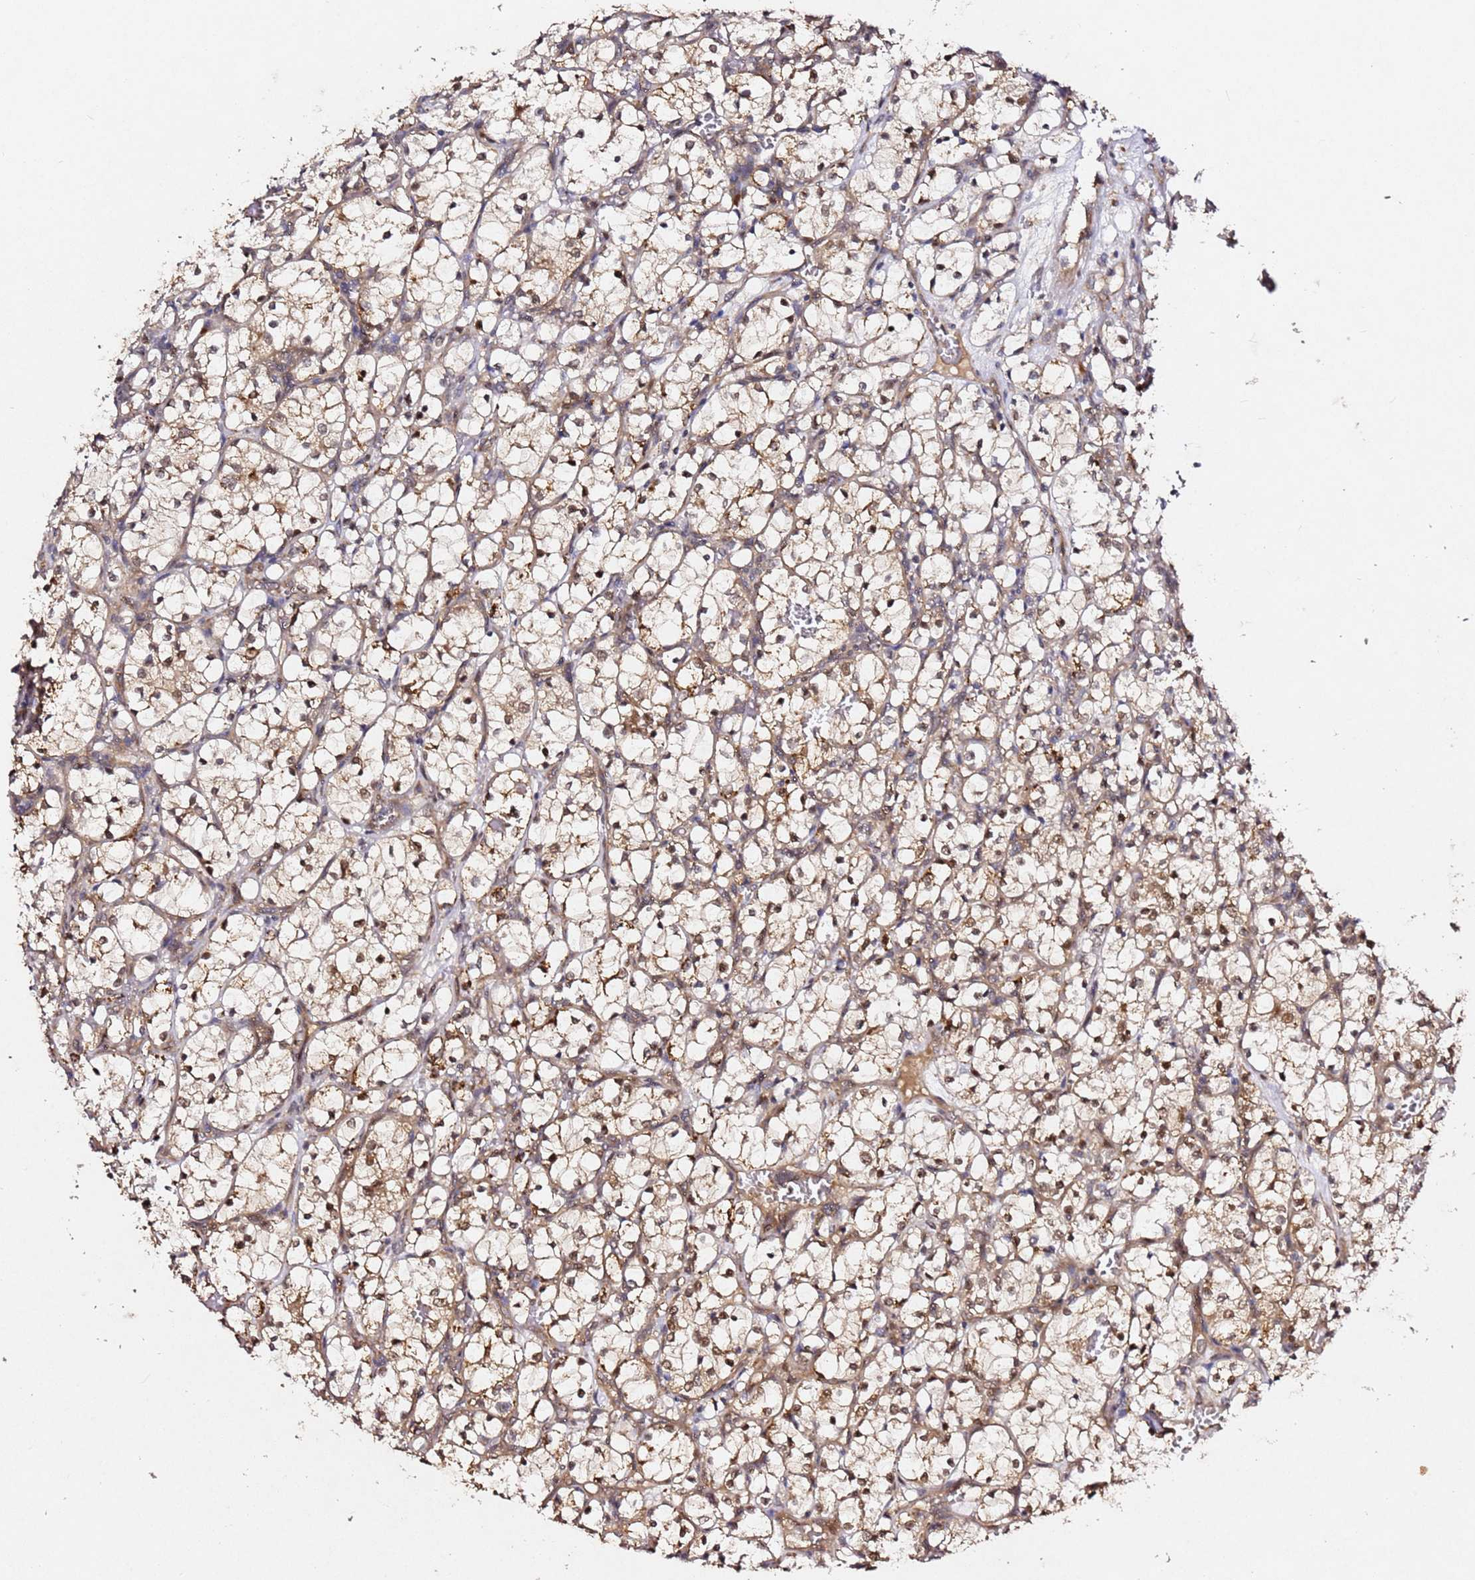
{"staining": {"intensity": "moderate", "quantity": ">75%", "location": "cytoplasmic/membranous"}, "tissue": "renal cancer", "cell_type": "Tumor cells", "image_type": "cancer", "snomed": [{"axis": "morphology", "description": "Adenocarcinoma, NOS"}, {"axis": "topography", "description": "Kidney"}], "caption": "Immunohistochemistry photomicrograph of neoplastic tissue: human renal cancer (adenocarcinoma) stained using immunohistochemistry (IHC) exhibits medium levels of moderate protein expression localized specifically in the cytoplasmic/membranous of tumor cells, appearing as a cytoplasmic/membranous brown color.", "gene": "ALG11", "patient": {"sex": "female", "age": 69}}